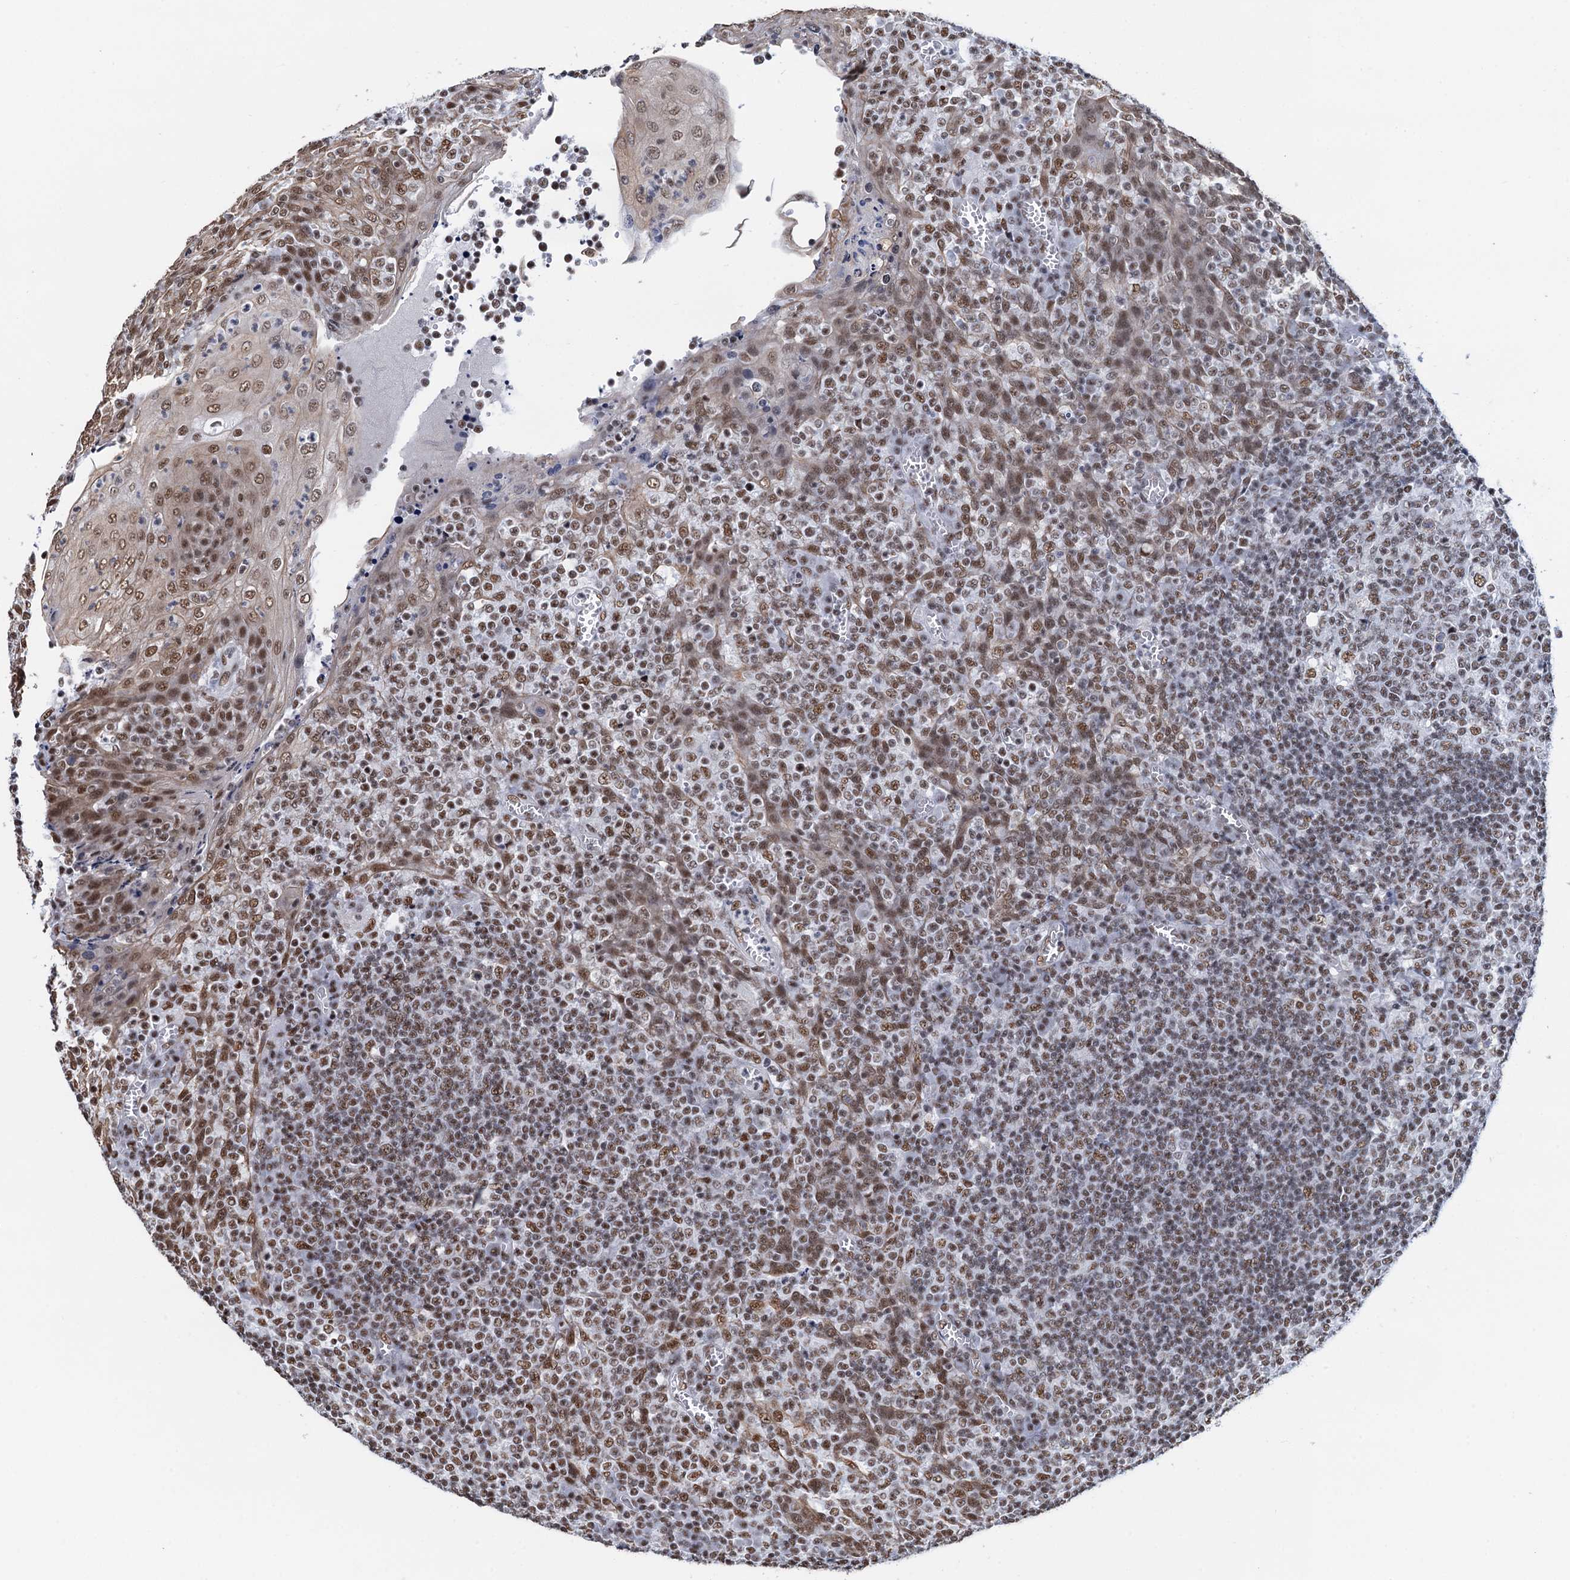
{"staining": {"intensity": "moderate", "quantity": ">75%", "location": "nuclear"}, "tissue": "tonsil", "cell_type": "Germinal center cells", "image_type": "normal", "snomed": [{"axis": "morphology", "description": "Normal tissue, NOS"}, {"axis": "topography", "description": "Tonsil"}], "caption": "Immunohistochemical staining of normal tonsil reveals medium levels of moderate nuclear staining in approximately >75% of germinal center cells. The protein is shown in brown color, while the nuclei are stained blue.", "gene": "ZNF609", "patient": {"sex": "female", "age": 19}}